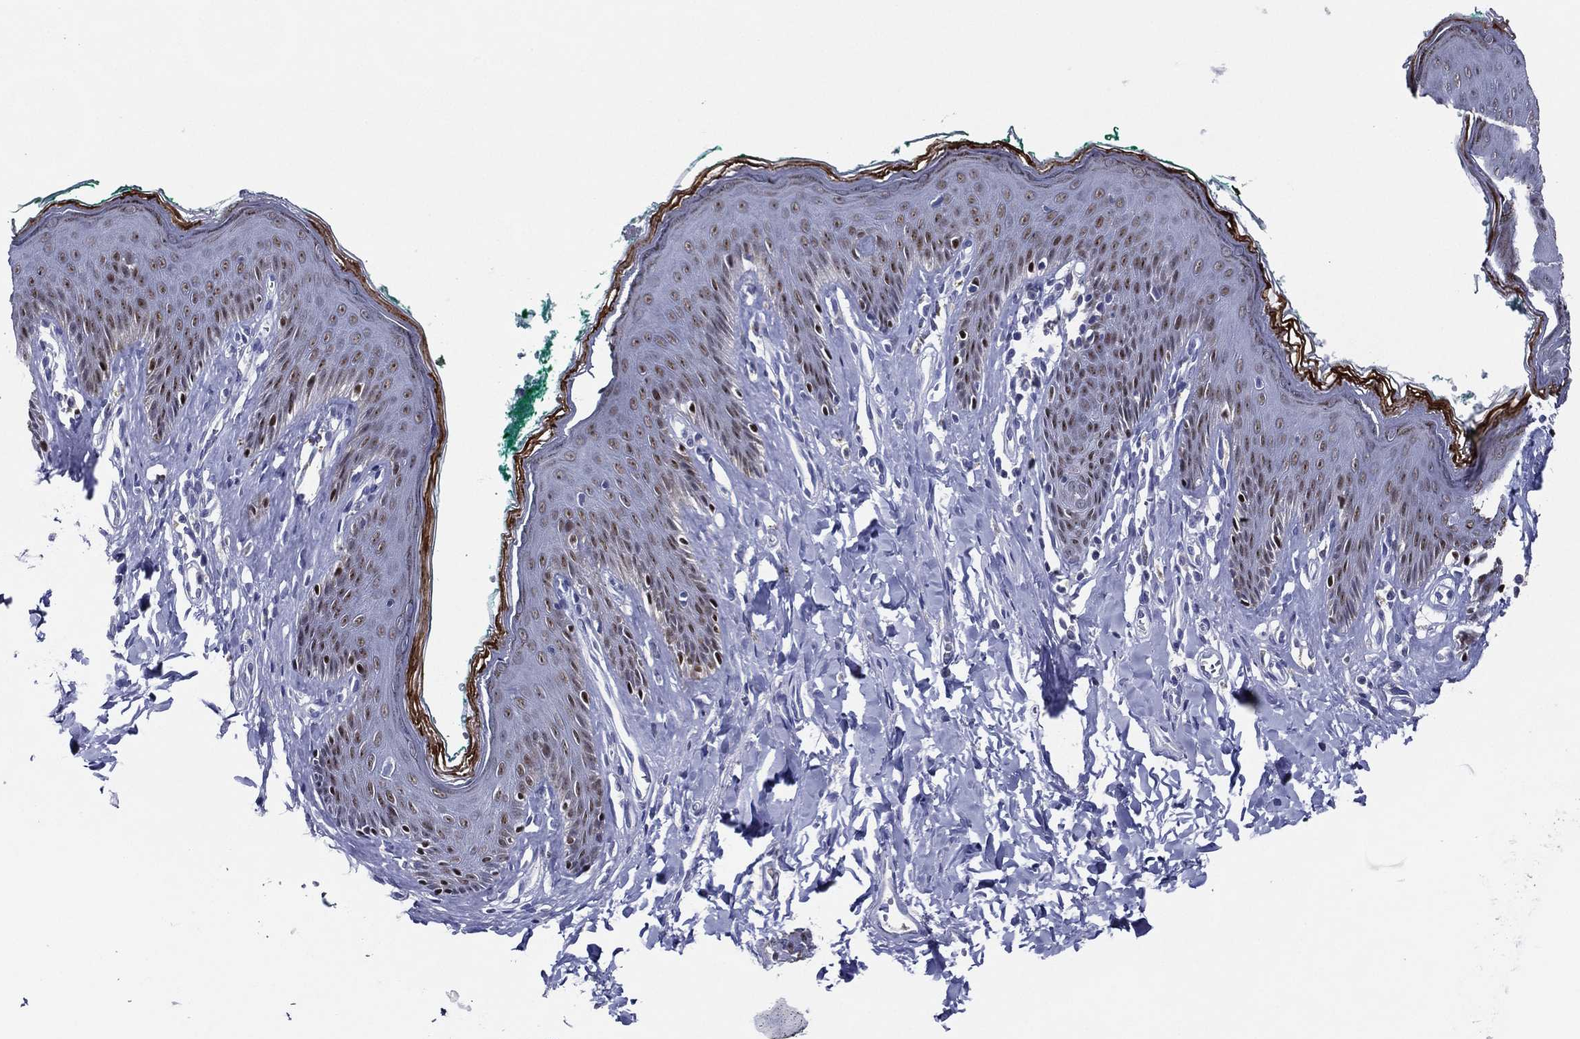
{"staining": {"intensity": "strong", "quantity": "<25%", "location": "cytoplasmic/membranous,nuclear"}, "tissue": "skin", "cell_type": "Epidermal cells", "image_type": "normal", "snomed": [{"axis": "morphology", "description": "Normal tissue, NOS"}, {"axis": "topography", "description": "Vulva"}], "caption": "Protein expression analysis of benign human skin reveals strong cytoplasmic/membranous,nuclear expression in about <25% of epidermal cells. The staining was performed using DAB (3,3'-diaminobenzidine) to visualize the protein expression in brown, while the nuclei were stained in blue with hematoxylin (Magnification: 20x).", "gene": "TFAP2A", "patient": {"sex": "female", "age": 66}}